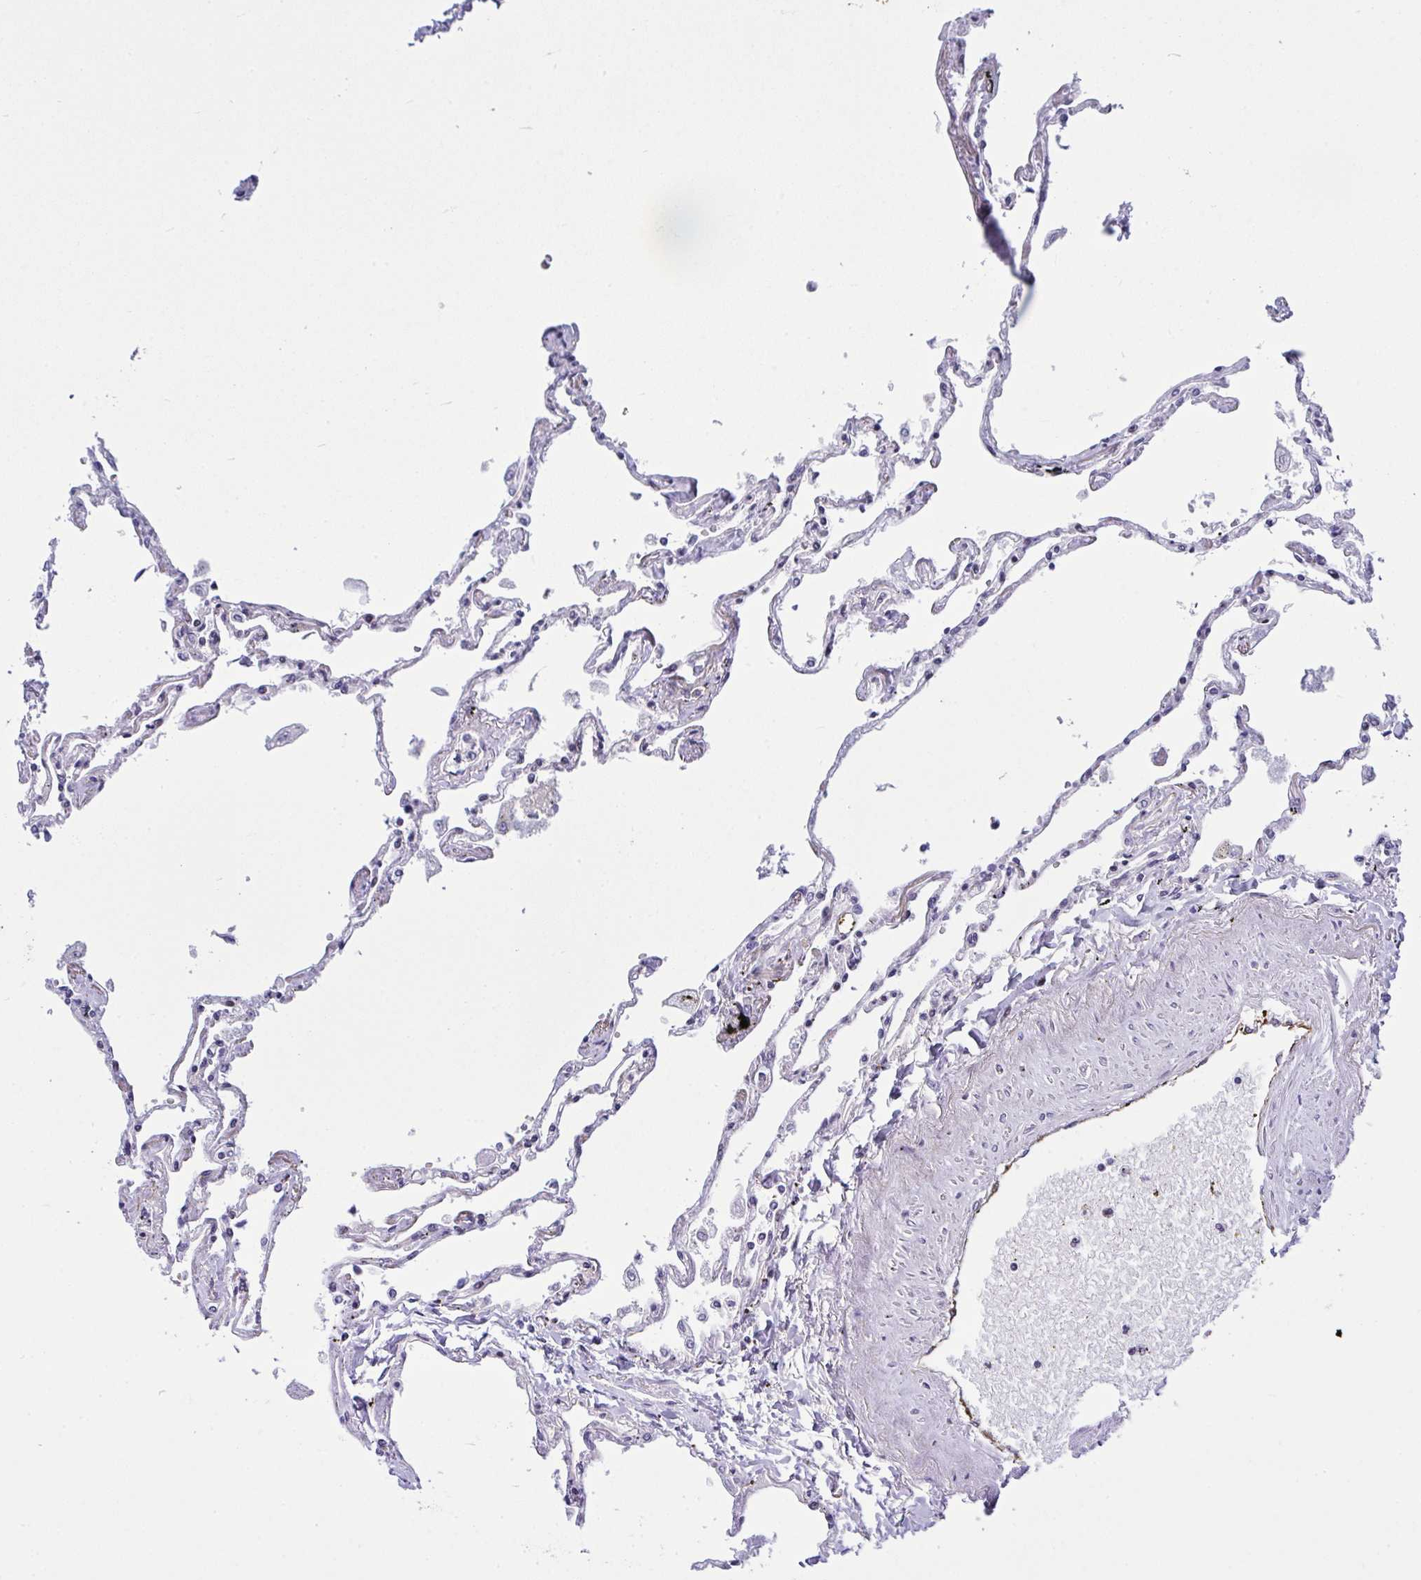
{"staining": {"intensity": "negative", "quantity": "none", "location": "none"}, "tissue": "lung", "cell_type": "Alveolar cells", "image_type": "normal", "snomed": [{"axis": "morphology", "description": "Normal tissue, NOS"}, {"axis": "topography", "description": "Lung"}], "caption": "An immunohistochemistry (IHC) histopathology image of benign lung is shown. There is no staining in alveolar cells of lung. (Stains: DAB IHC with hematoxylin counter stain, Microscopy: brightfield microscopy at high magnification).", "gene": "ZFHX3", "patient": {"sex": "female", "age": 67}}